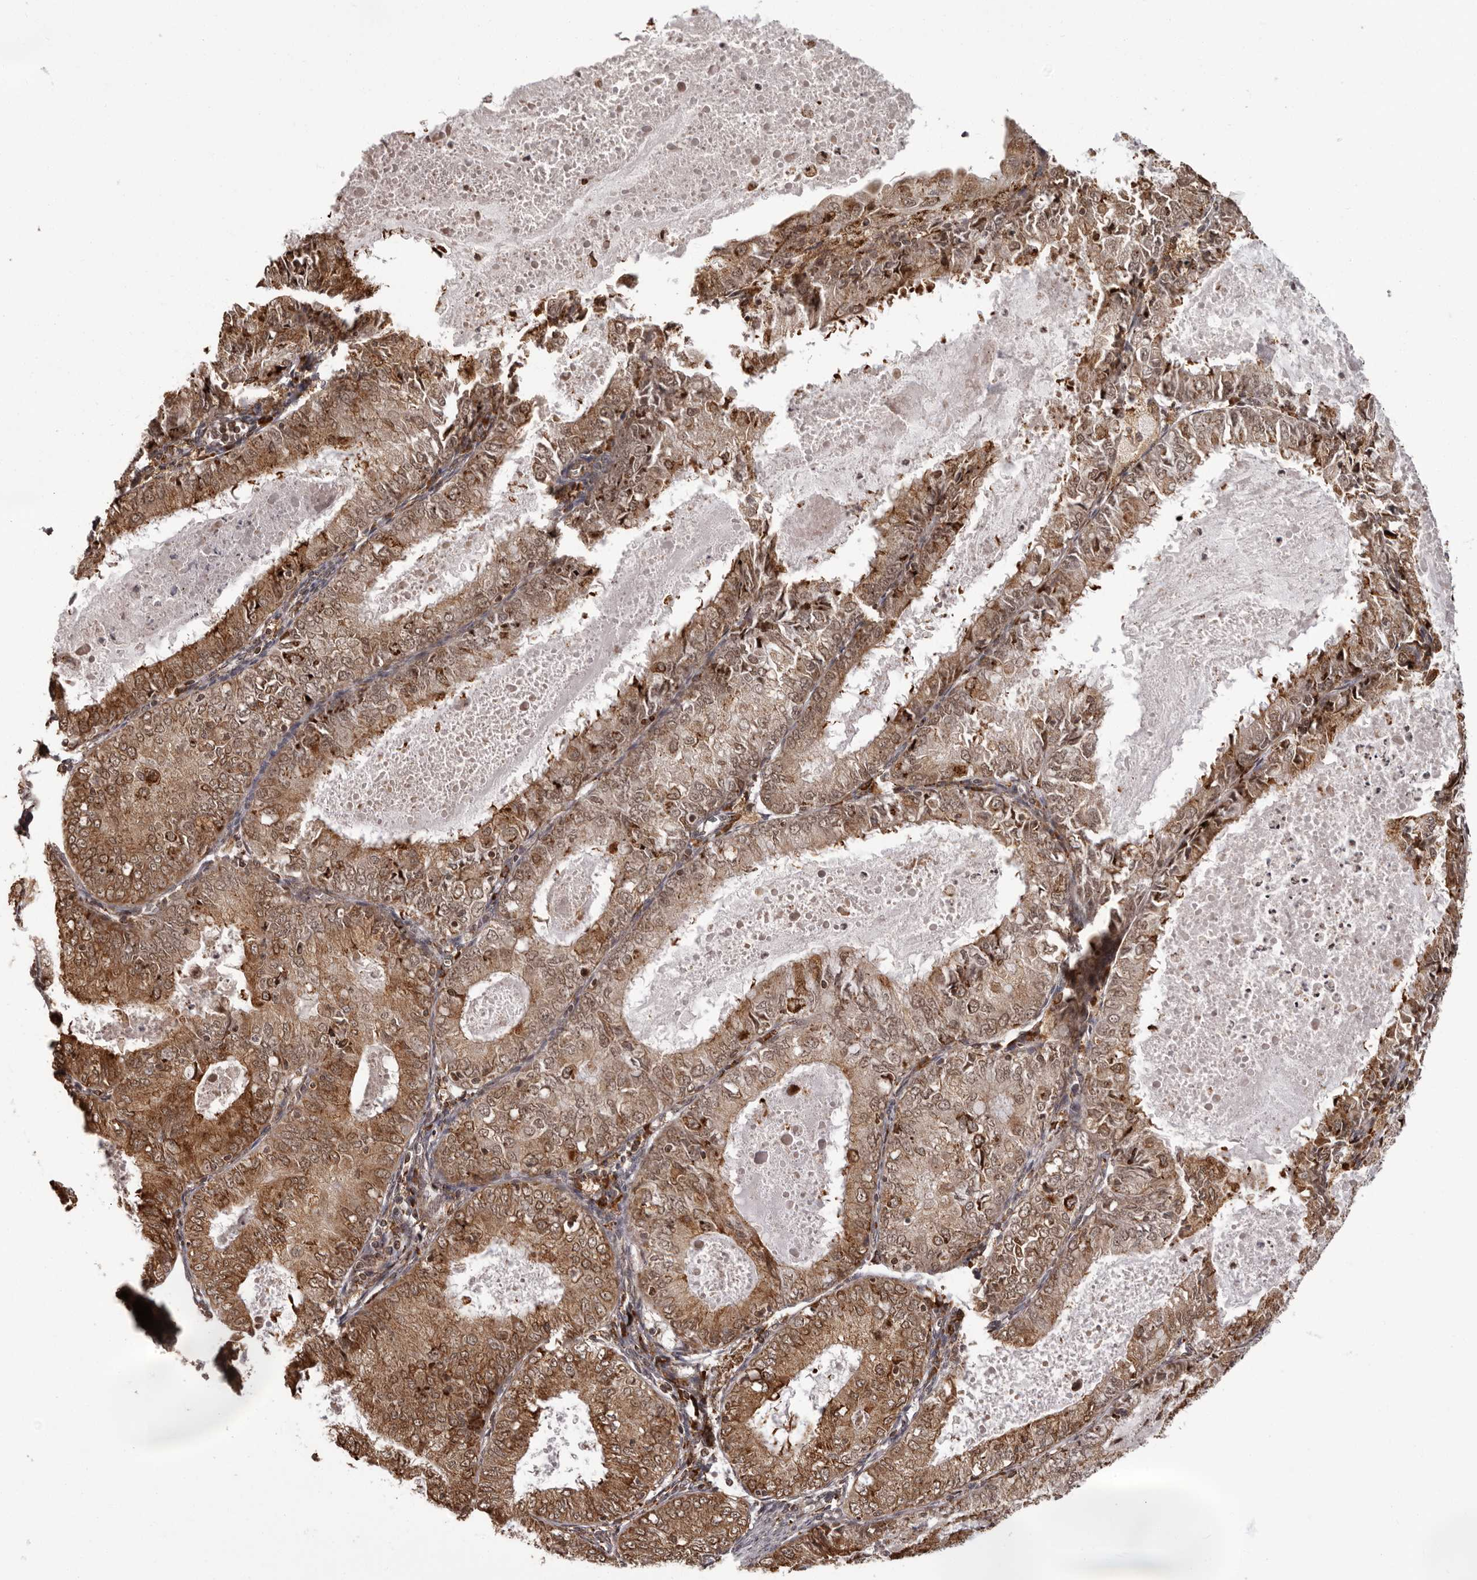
{"staining": {"intensity": "moderate", "quantity": ">75%", "location": "cytoplasmic/membranous,nuclear"}, "tissue": "endometrial cancer", "cell_type": "Tumor cells", "image_type": "cancer", "snomed": [{"axis": "morphology", "description": "Adenocarcinoma, NOS"}, {"axis": "topography", "description": "Endometrium"}], "caption": "Immunohistochemistry of human adenocarcinoma (endometrial) displays medium levels of moderate cytoplasmic/membranous and nuclear positivity in about >75% of tumor cells.", "gene": "IL32", "patient": {"sex": "female", "age": 57}}